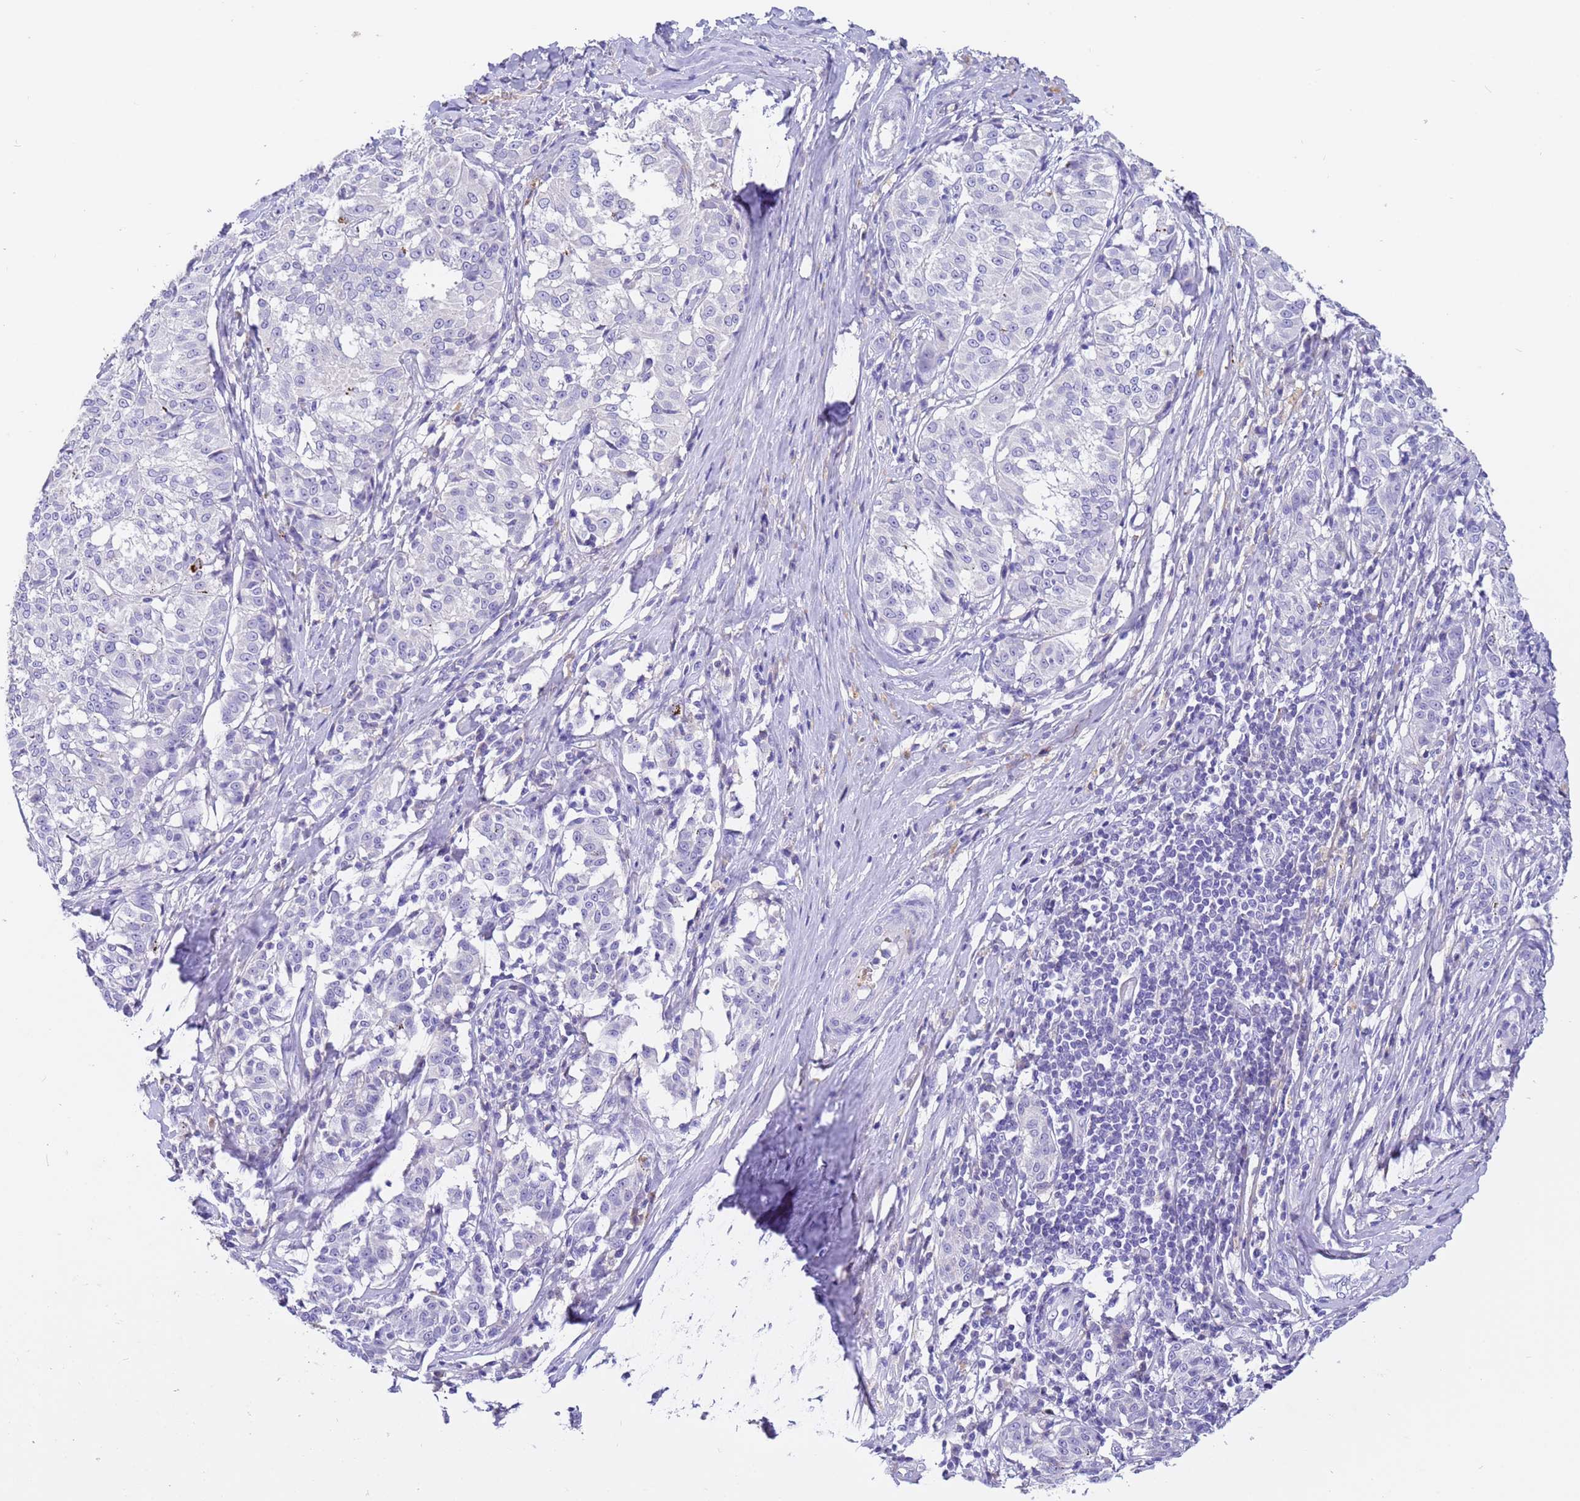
{"staining": {"intensity": "negative", "quantity": "none", "location": "none"}, "tissue": "melanoma", "cell_type": "Tumor cells", "image_type": "cancer", "snomed": [{"axis": "morphology", "description": "Malignant melanoma, NOS"}, {"axis": "topography", "description": "Skin"}], "caption": "Immunohistochemistry (IHC) image of neoplastic tissue: malignant melanoma stained with DAB (3,3'-diaminobenzidine) demonstrates no significant protein expression in tumor cells.", "gene": "CFHR2", "patient": {"sex": "female", "age": 72}}